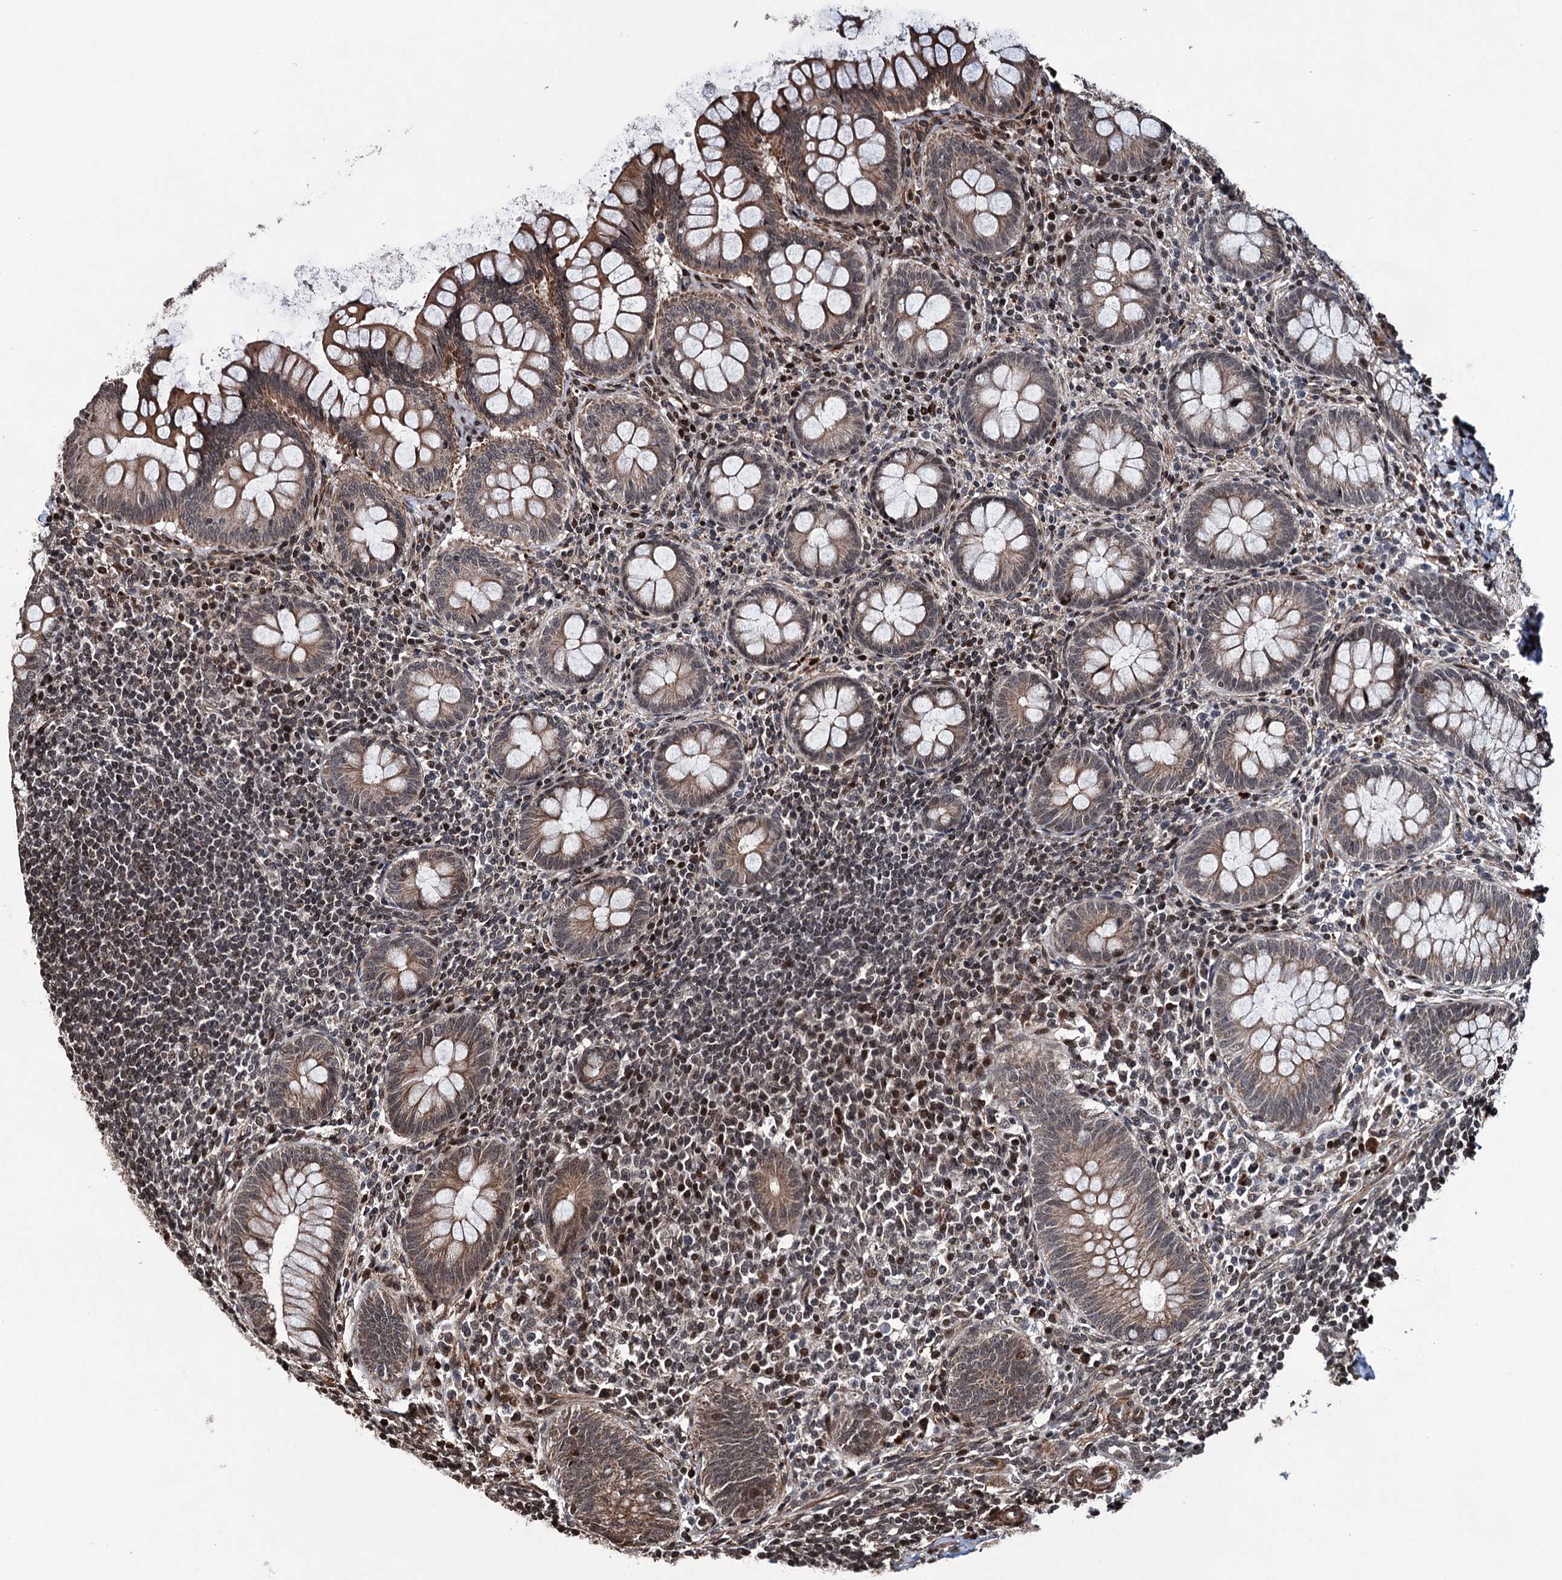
{"staining": {"intensity": "moderate", "quantity": ">75%", "location": "cytoplasmic/membranous,nuclear"}, "tissue": "appendix", "cell_type": "Glandular cells", "image_type": "normal", "snomed": [{"axis": "morphology", "description": "Normal tissue, NOS"}, {"axis": "topography", "description": "Appendix"}], "caption": "Immunohistochemistry (DAB (3,3'-diaminobenzidine)) staining of unremarkable human appendix reveals moderate cytoplasmic/membranous,nuclear protein staining in about >75% of glandular cells.", "gene": "EYA4", "patient": {"sex": "female", "age": 33}}